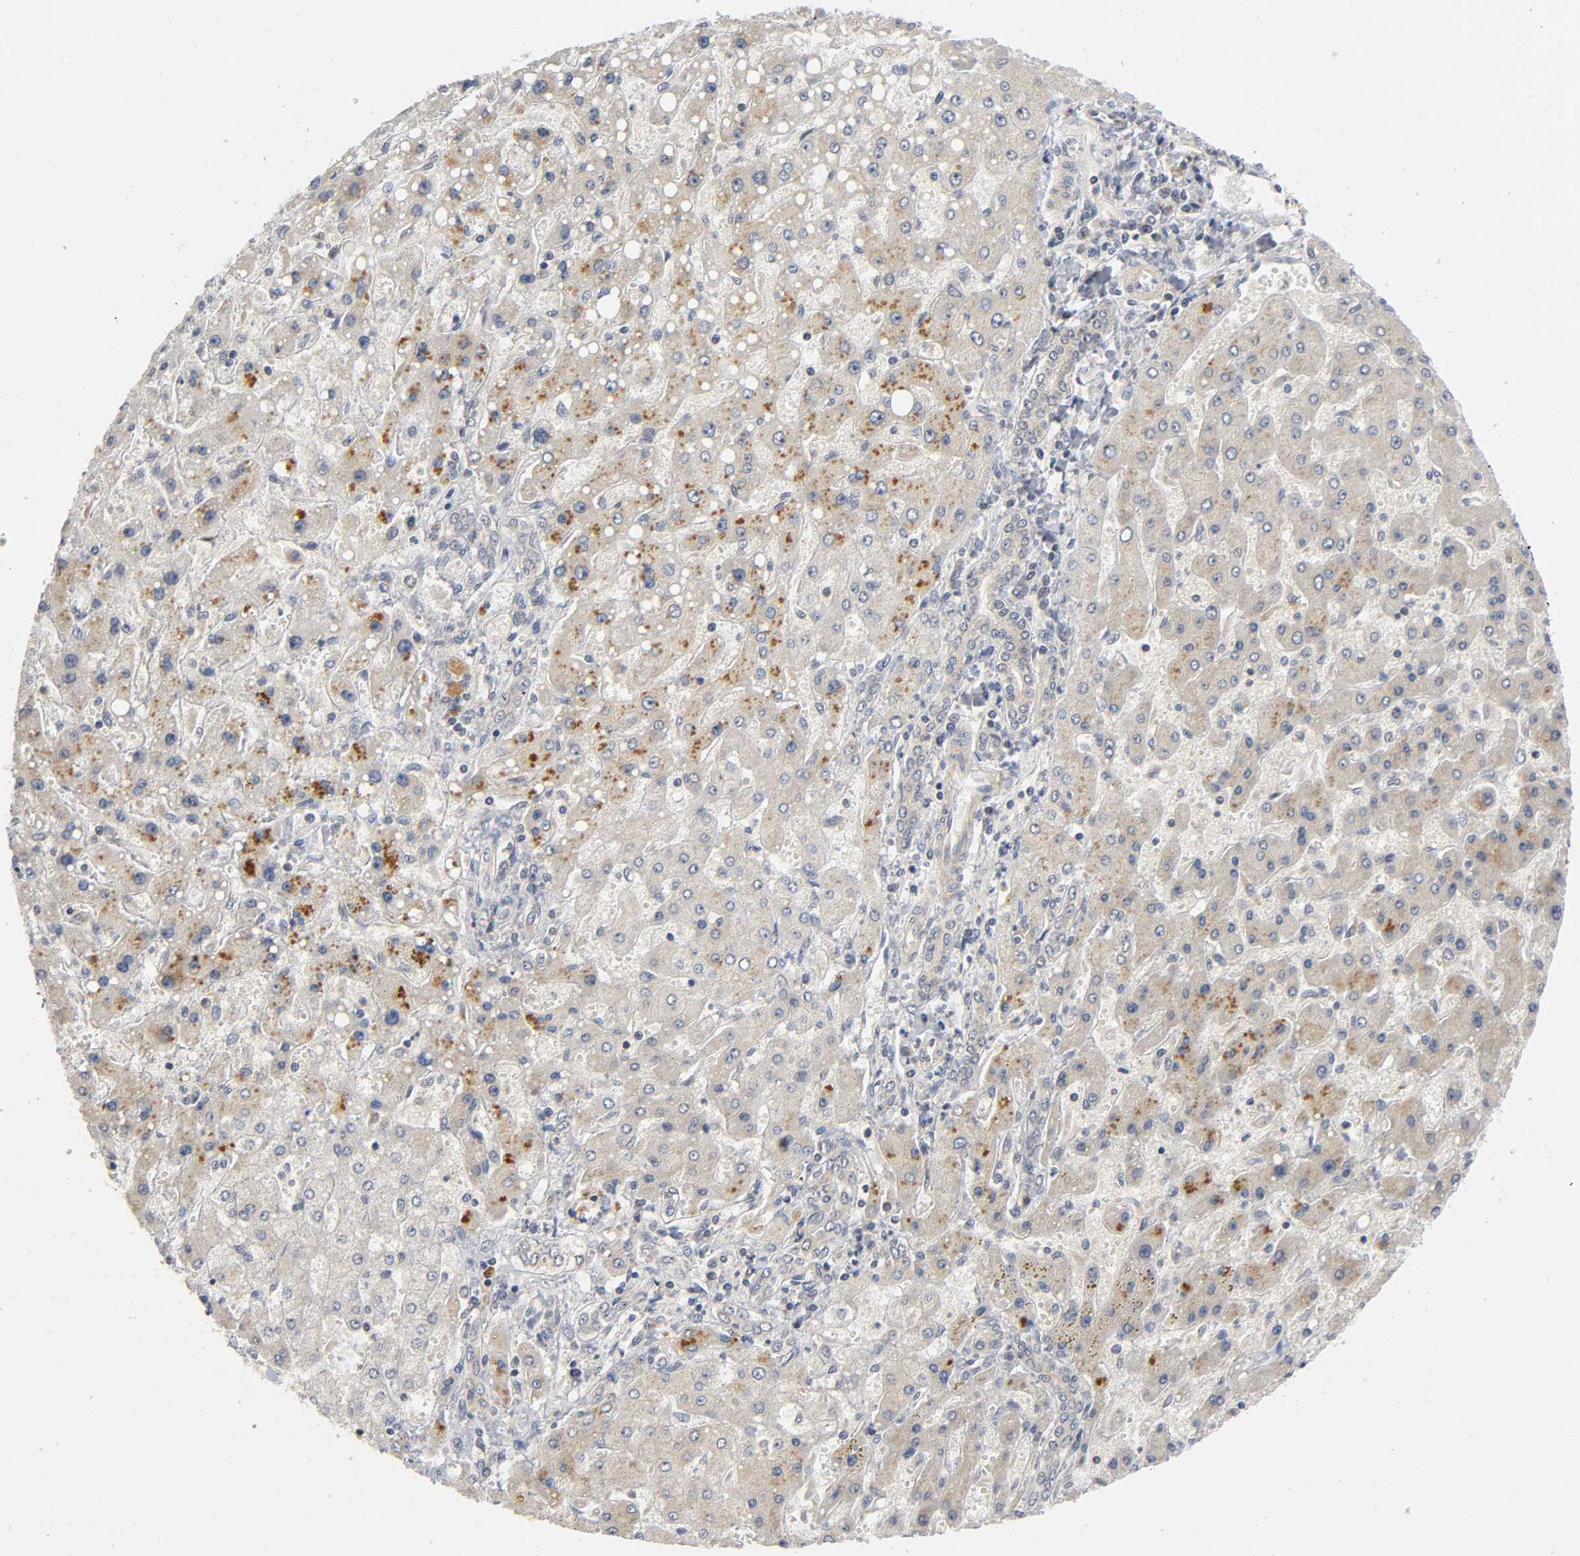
{"staining": {"intensity": "weak", "quantity": ">75%", "location": "cytoplasmic/membranous"}, "tissue": "liver cancer", "cell_type": "Tumor cells", "image_type": "cancer", "snomed": [{"axis": "morphology", "description": "Carcinoma, Hepatocellular, NOS"}, {"axis": "topography", "description": "Liver"}], "caption": "Brown immunohistochemical staining in liver hepatocellular carcinoma exhibits weak cytoplasmic/membranous expression in approximately >75% of tumor cells.", "gene": "MAPK8", "patient": {"sex": "female", "age": 53}}